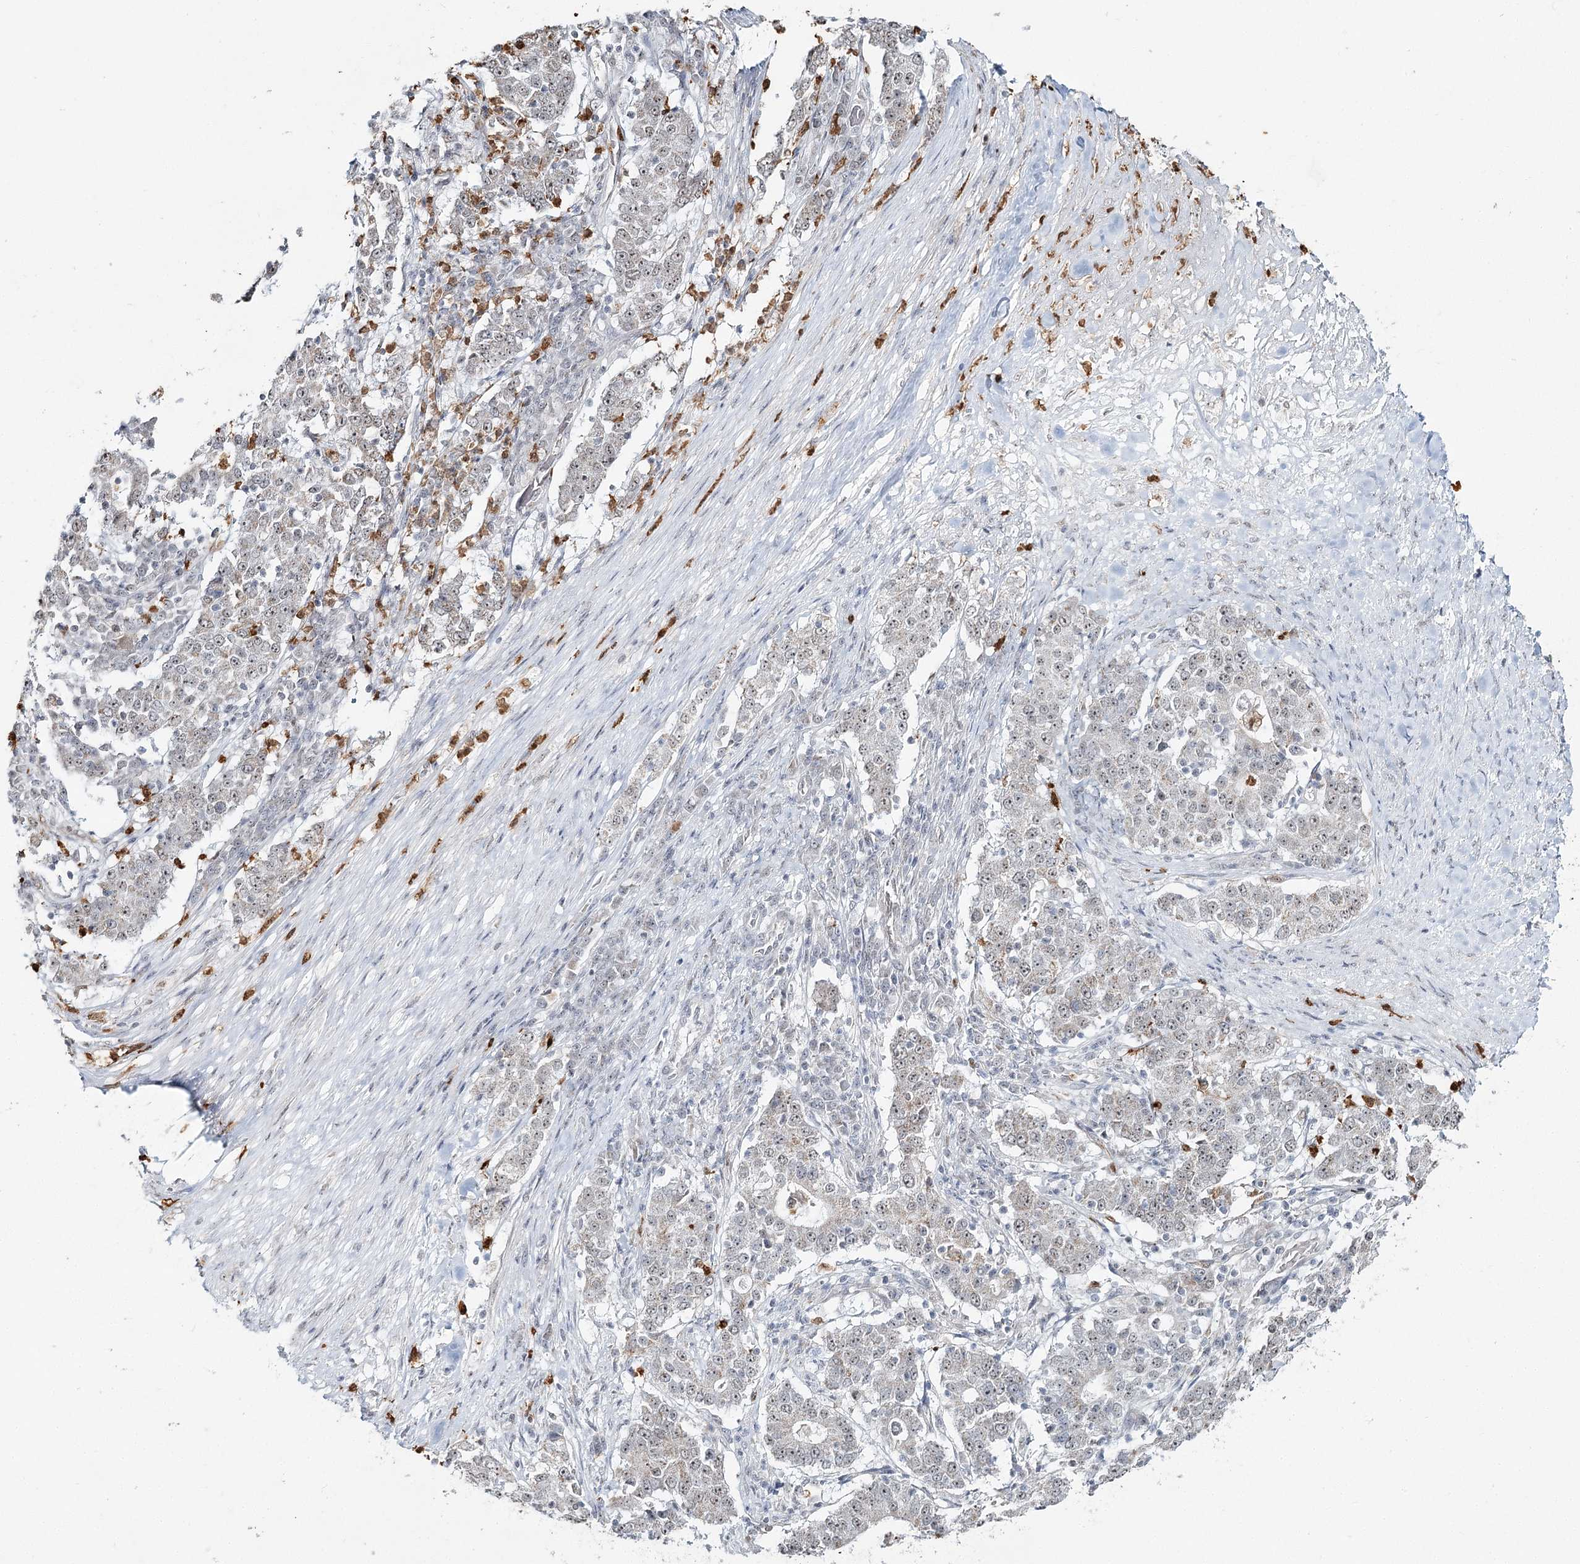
{"staining": {"intensity": "weak", "quantity": "<25%", "location": "nuclear"}, "tissue": "stomach cancer", "cell_type": "Tumor cells", "image_type": "cancer", "snomed": [{"axis": "morphology", "description": "Adenocarcinoma, NOS"}, {"axis": "topography", "description": "Stomach"}], "caption": "This is an immunohistochemistry (IHC) micrograph of stomach cancer. There is no staining in tumor cells.", "gene": "ATAD1", "patient": {"sex": "male", "age": 59}}